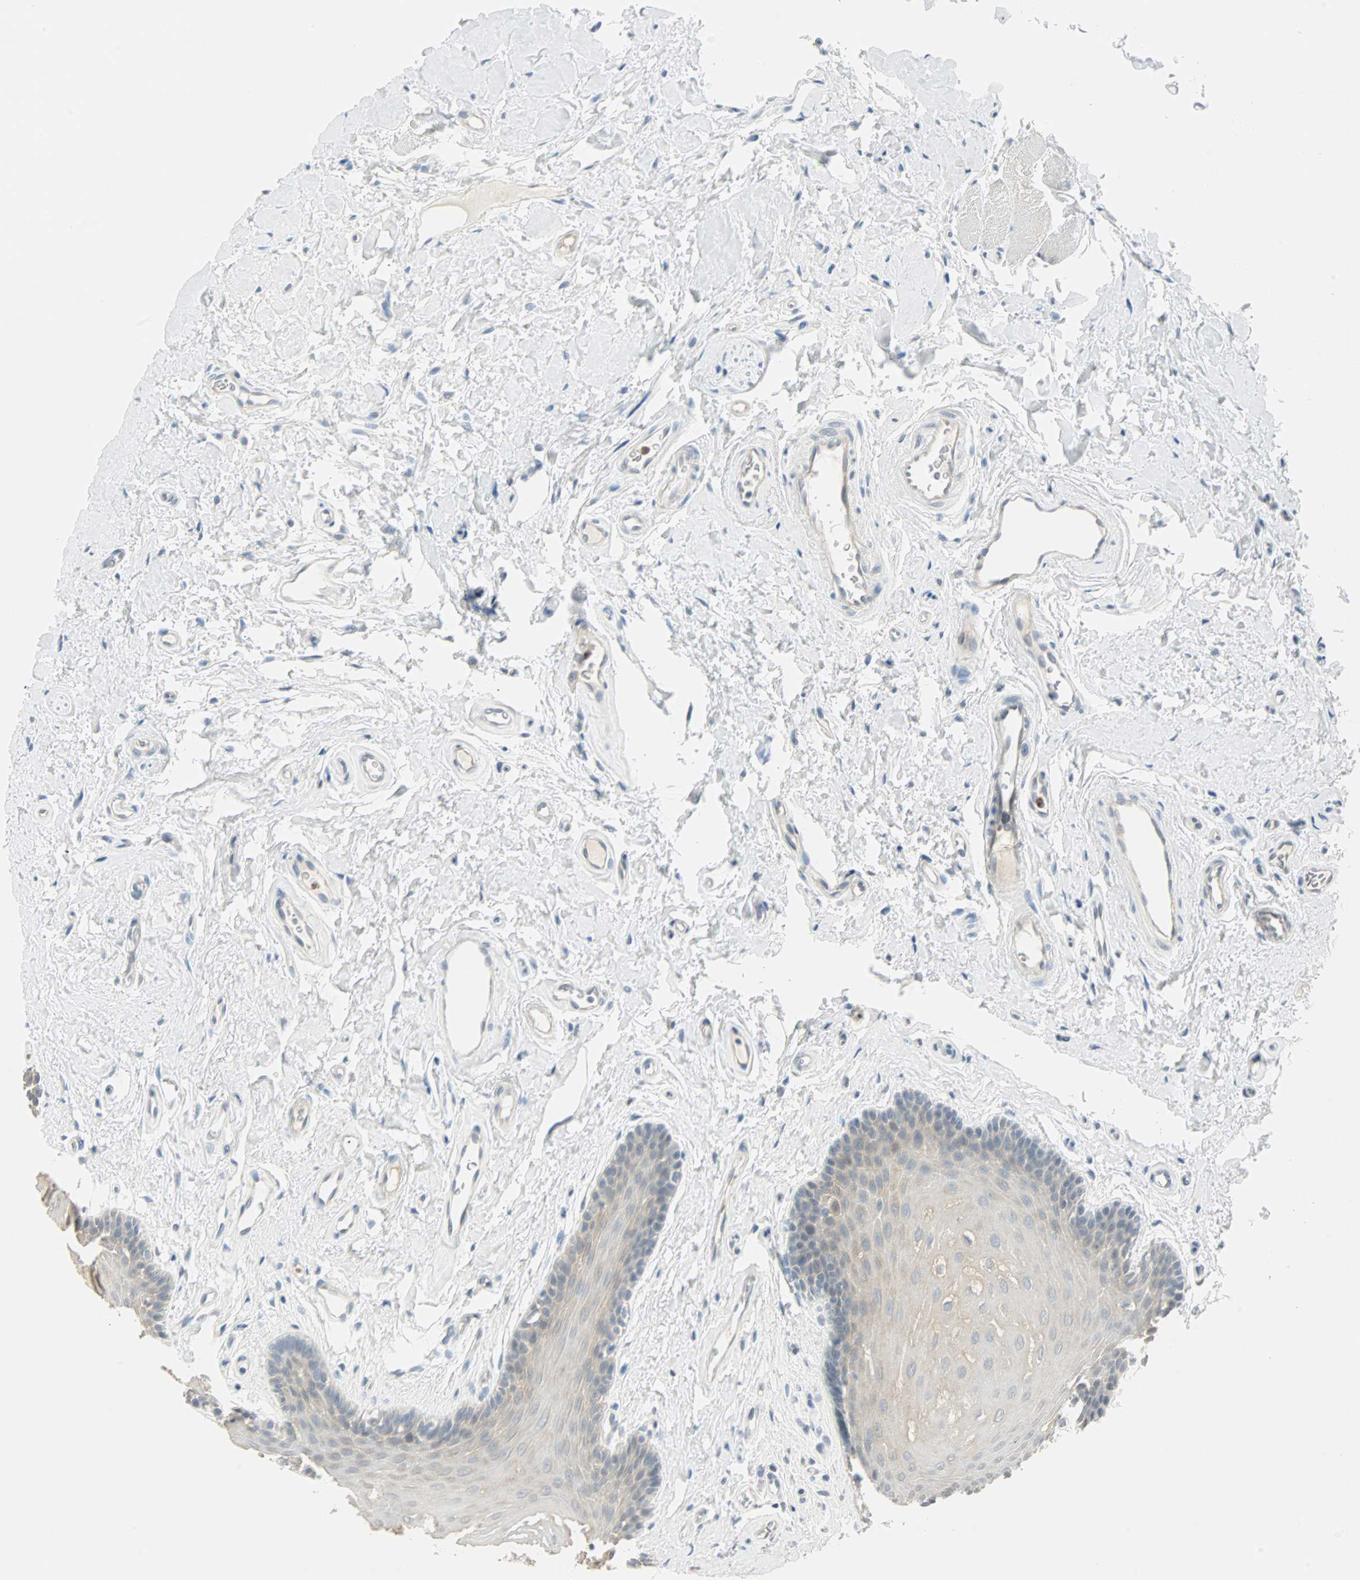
{"staining": {"intensity": "weak", "quantity": ">75%", "location": "cytoplasmic/membranous"}, "tissue": "oral mucosa", "cell_type": "Squamous epithelial cells", "image_type": "normal", "snomed": [{"axis": "morphology", "description": "Normal tissue, NOS"}, {"axis": "topography", "description": "Oral tissue"}], "caption": "High-magnification brightfield microscopy of normal oral mucosa stained with DAB (3,3'-diaminobenzidine) (brown) and counterstained with hematoxylin (blue). squamous epithelial cells exhibit weak cytoplasmic/membranous expression is seen in about>75% of cells.", "gene": "MLLT10", "patient": {"sex": "male", "age": 62}}